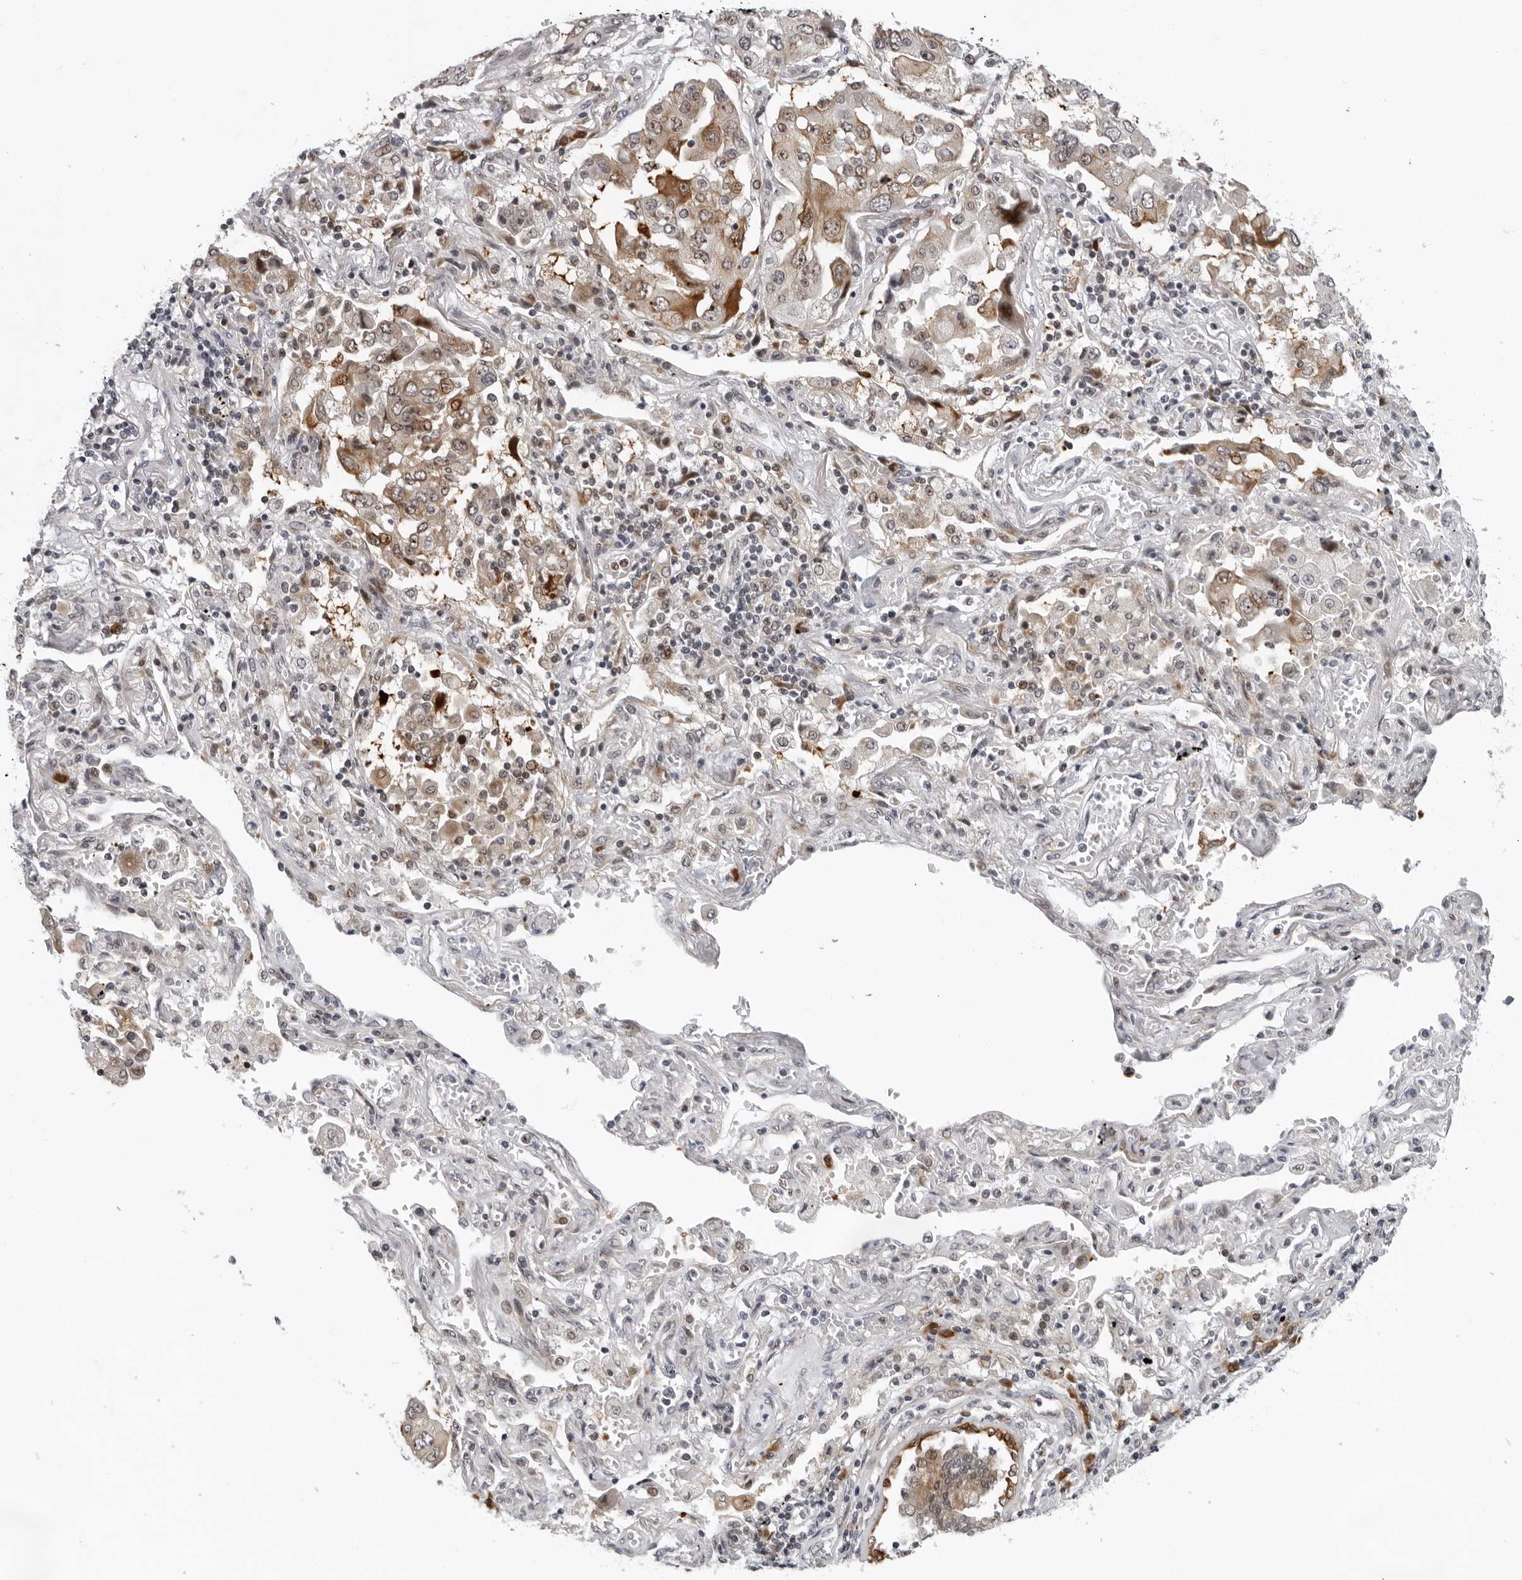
{"staining": {"intensity": "moderate", "quantity": ">75%", "location": "cytoplasmic/membranous,nuclear"}, "tissue": "lung cancer", "cell_type": "Tumor cells", "image_type": "cancer", "snomed": [{"axis": "morphology", "description": "Adenocarcinoma, NOS"}, {"axis": "topography", "description": "Lung"}], "caption": "A high-resolution histopathology image shows immunohistochemistry (IHC) staining of adenocarcinoma (lung), which exhibits moderate cytoplasmic/membranous and nuclear staining in approximately >75% of tumor cells.", "gene": "PIP4K2C", "patient": {"sex": "female", "age": 65}}